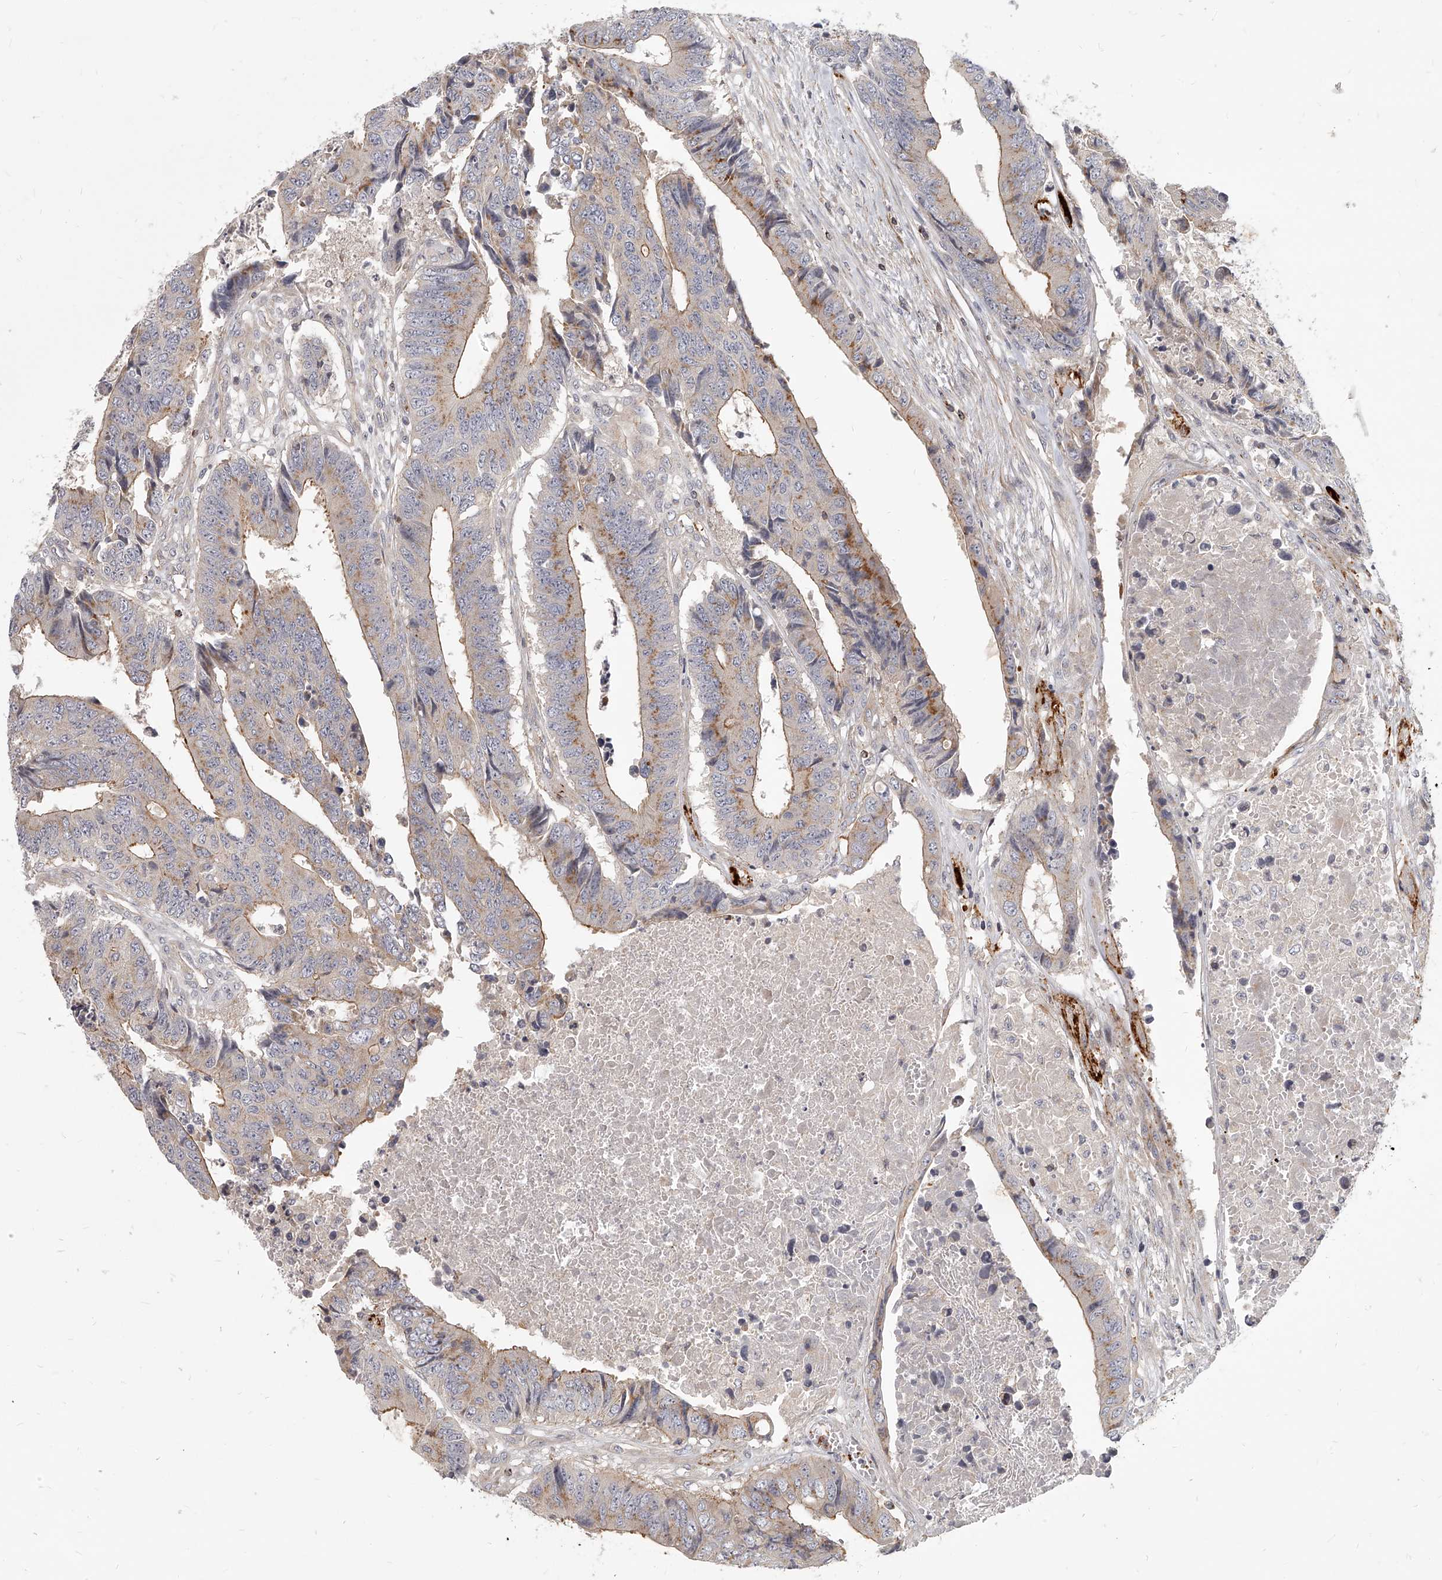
{"staining": {"intensity": "moderate", "quantity": "25%-75%", "location": "cytoplasmic/membranous"}, "tissue": "colorectal cancer", "cell_type": "Tumor cells", "image_type": "cancer", "snomed": [{"axis": "morphology", "description": "Adenocarcinoma, NOS"}, {"axis": "topography", "description": "Rectum"}], "caption": "The photomicrograph reveals a brown stain indicating the presence of a protein in the cytoplasmic/membranous of tumor cells in colorectal adenocarcinoma.", "gene": "SLC37A1", "patient": {"sex": "male", "age": 84}}